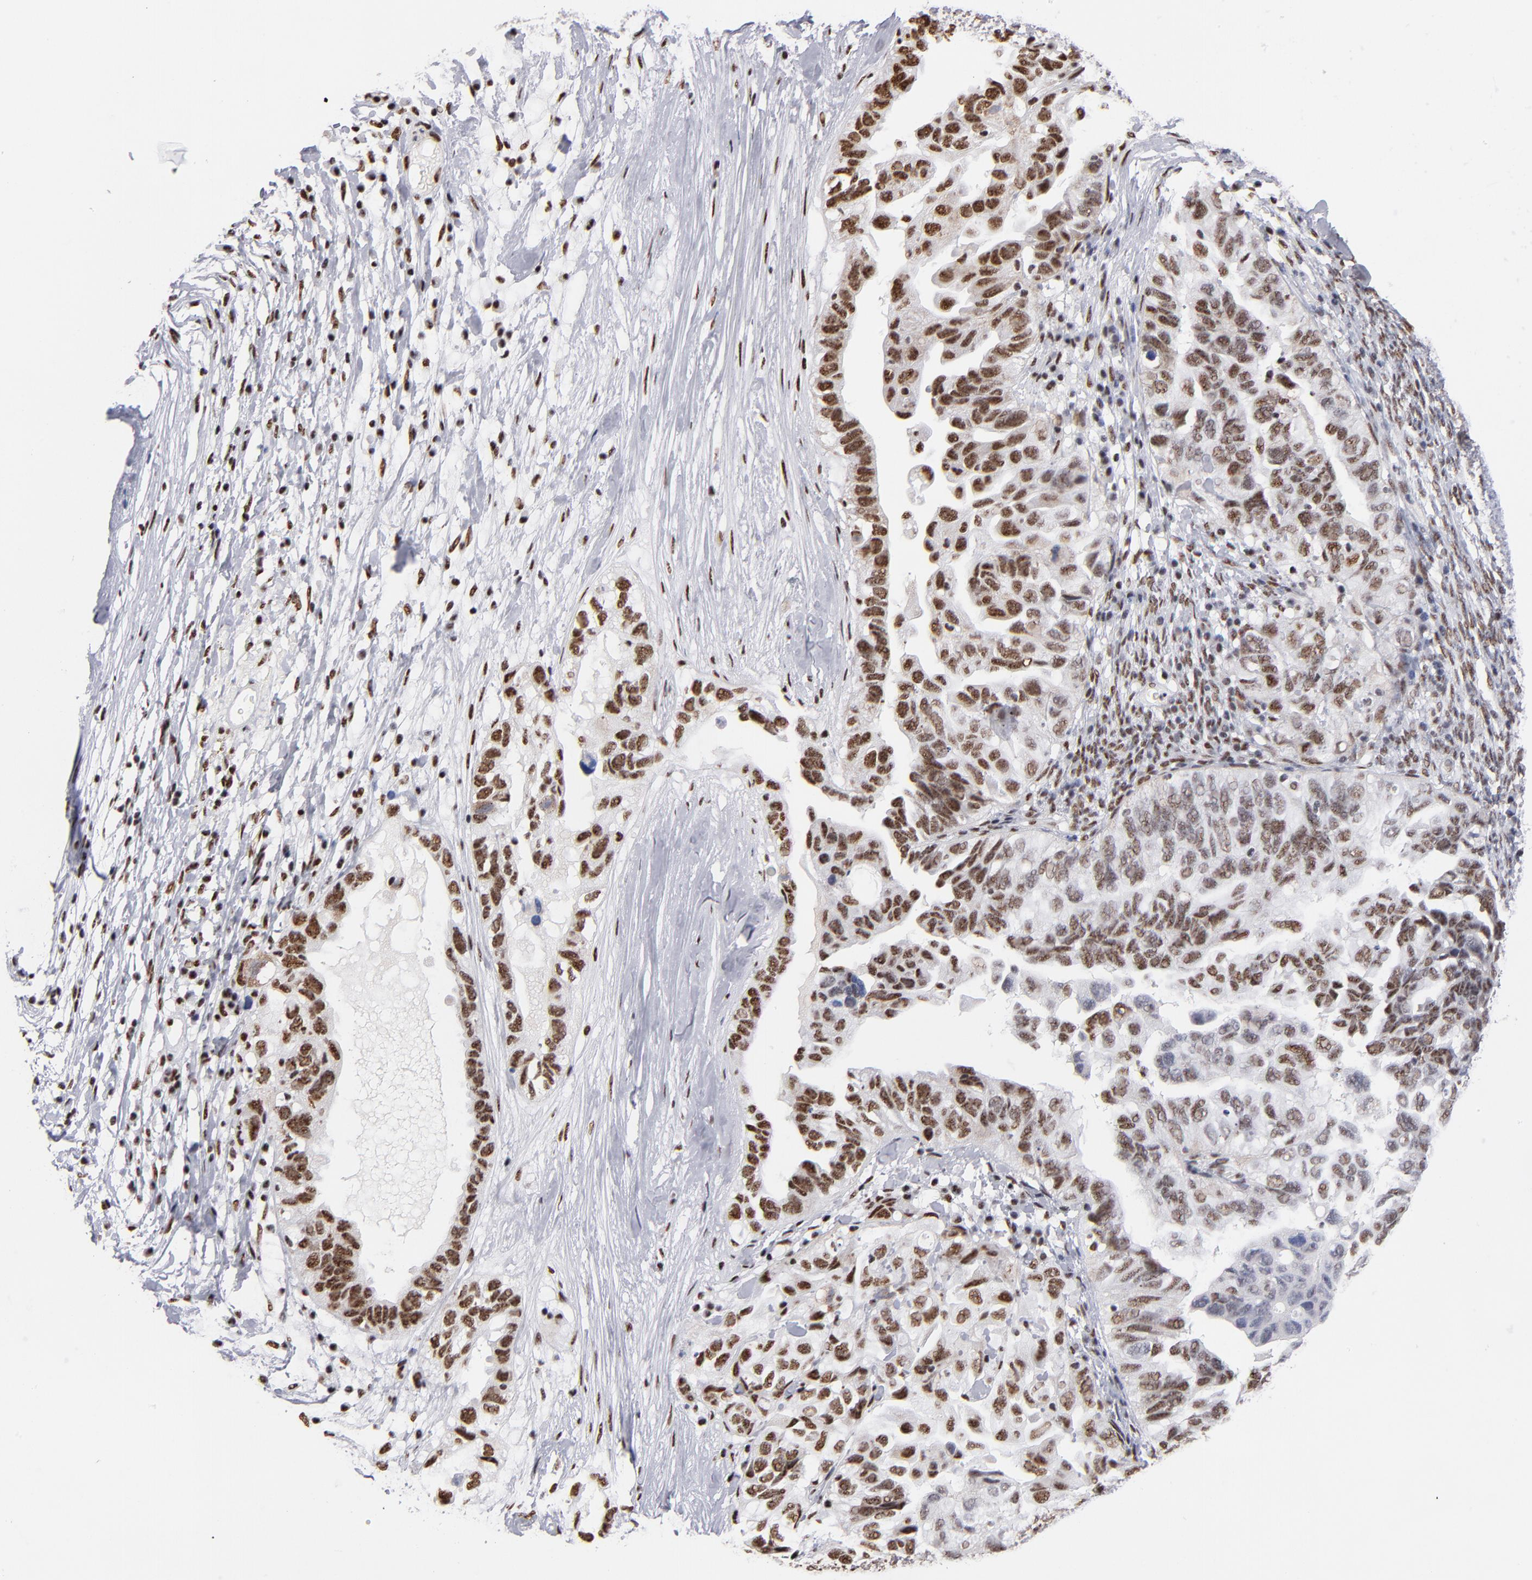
{"staining": {"intensity": "strong", "quantity": ">75%", "location": "nuclear"}, "tissue": "ovarian cancer", "cell_type": "Tumor cells", "image_type": "cancer", "snomed": [{"axis": "morphology", "description": "Cystadenocarcinoma, serous, NOS"}, {"axis": "topography", "description": "Ovary"}], "caption": "Human ovarian serous cystadenocarcinoma stained with a protein marker reveals strong staining in tumor cells.", "gene": "MN1", "patient": {"sex": "female", "age": 82}}